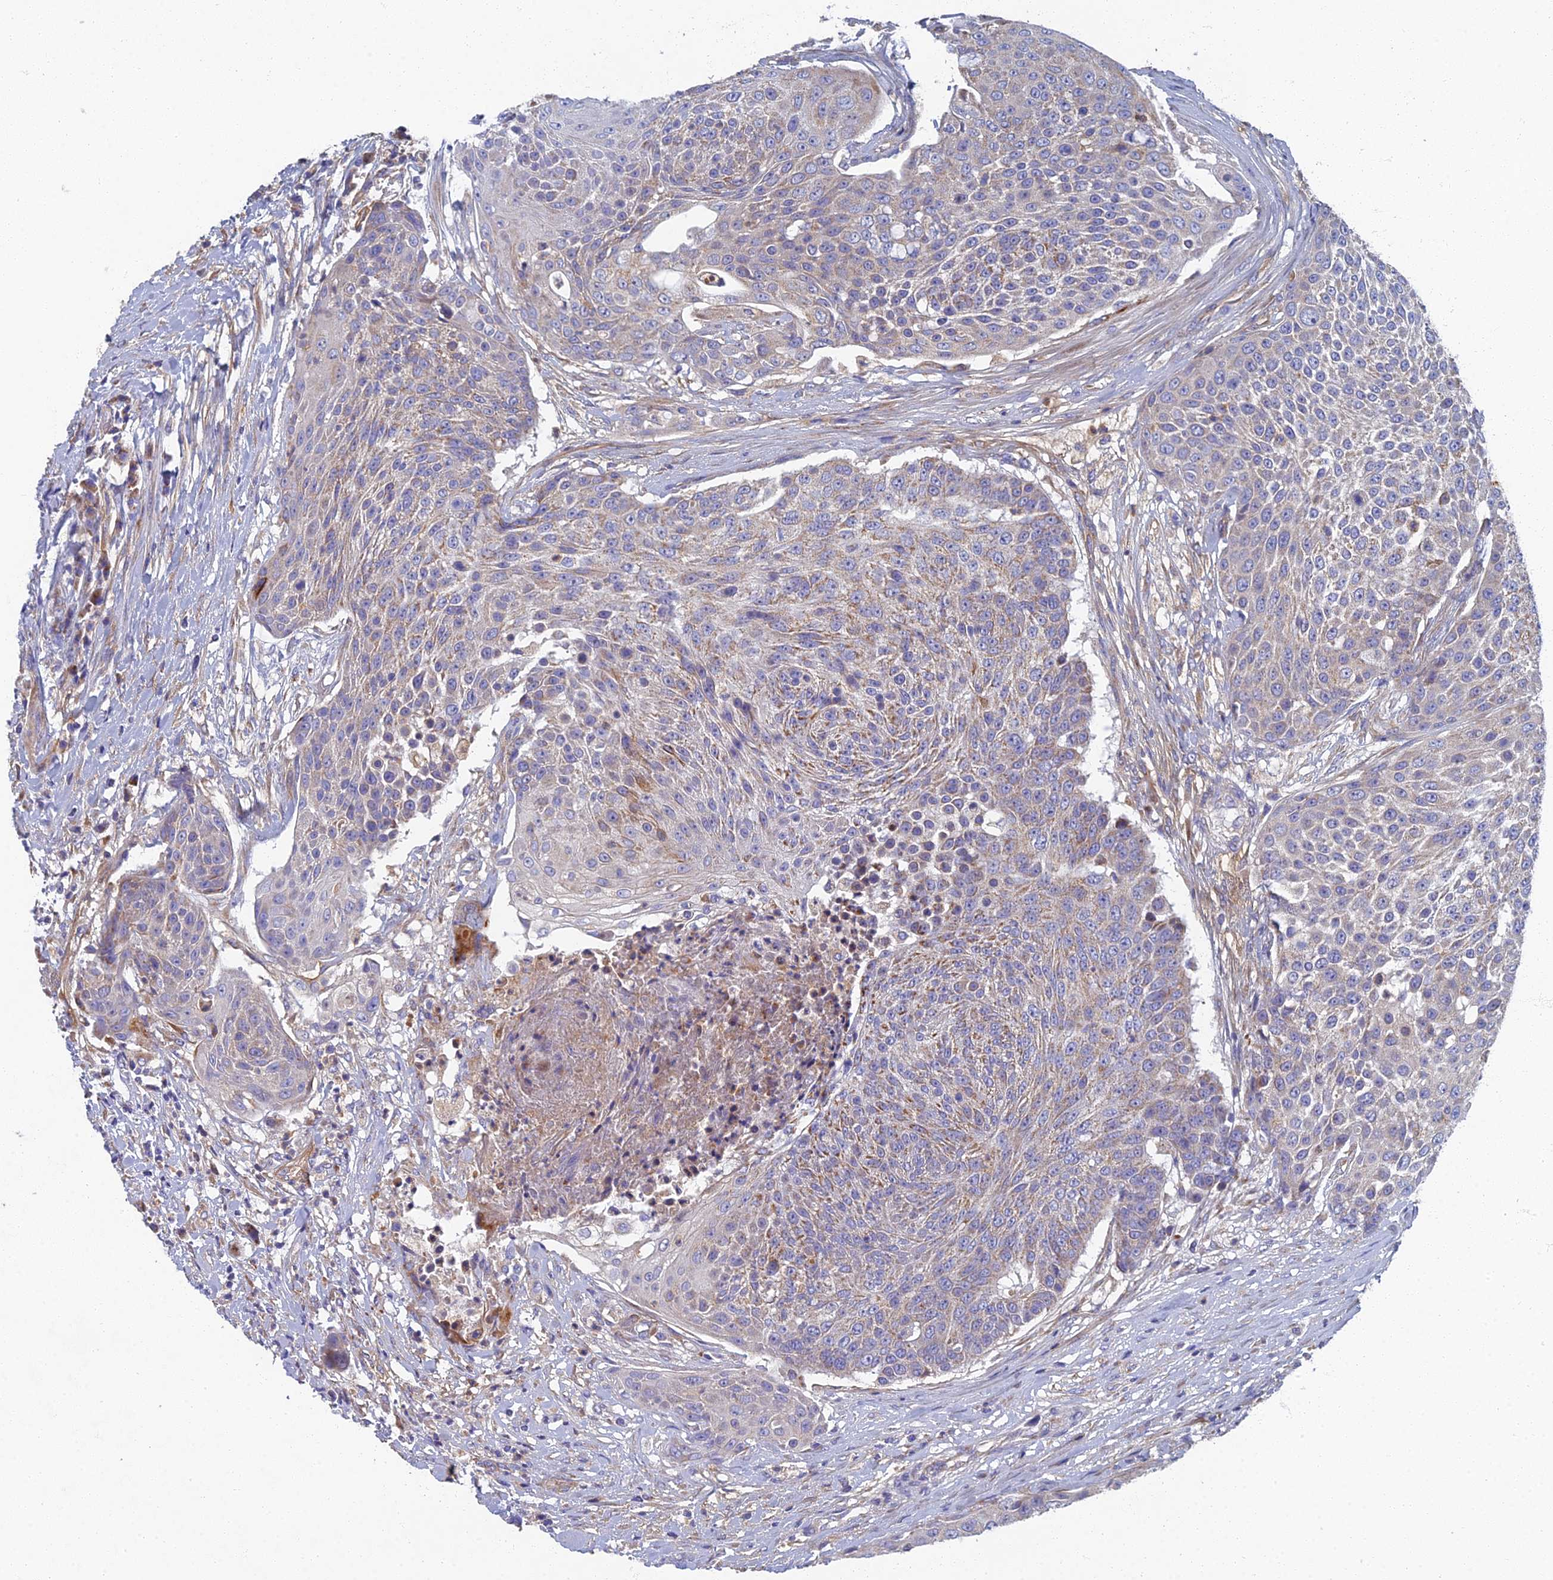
{"staining": {"intensity": "weak", "quantity": "25%-75%", "location": "cytoplasmic/membranous"}, "tissue": "urothelial cancer", "cell_type": "Tumor cells", "image_type": "cancer", "snomed": [{"axis": "morphology", "description": "Urothelial carcinoma, High grade"}, {"axis": "topography", "description": "Urinary bladder"}], "caption": "Immunohistochemistry of human urothelial carcinoma (high-grade) shows low levels of weak cytoplasmic/membranous expression in about 25%-75% of tumor cells. Nuclei are stained in blue.", "gene": "RNASEK", "patient": {"sex": "female", "age": 63}}